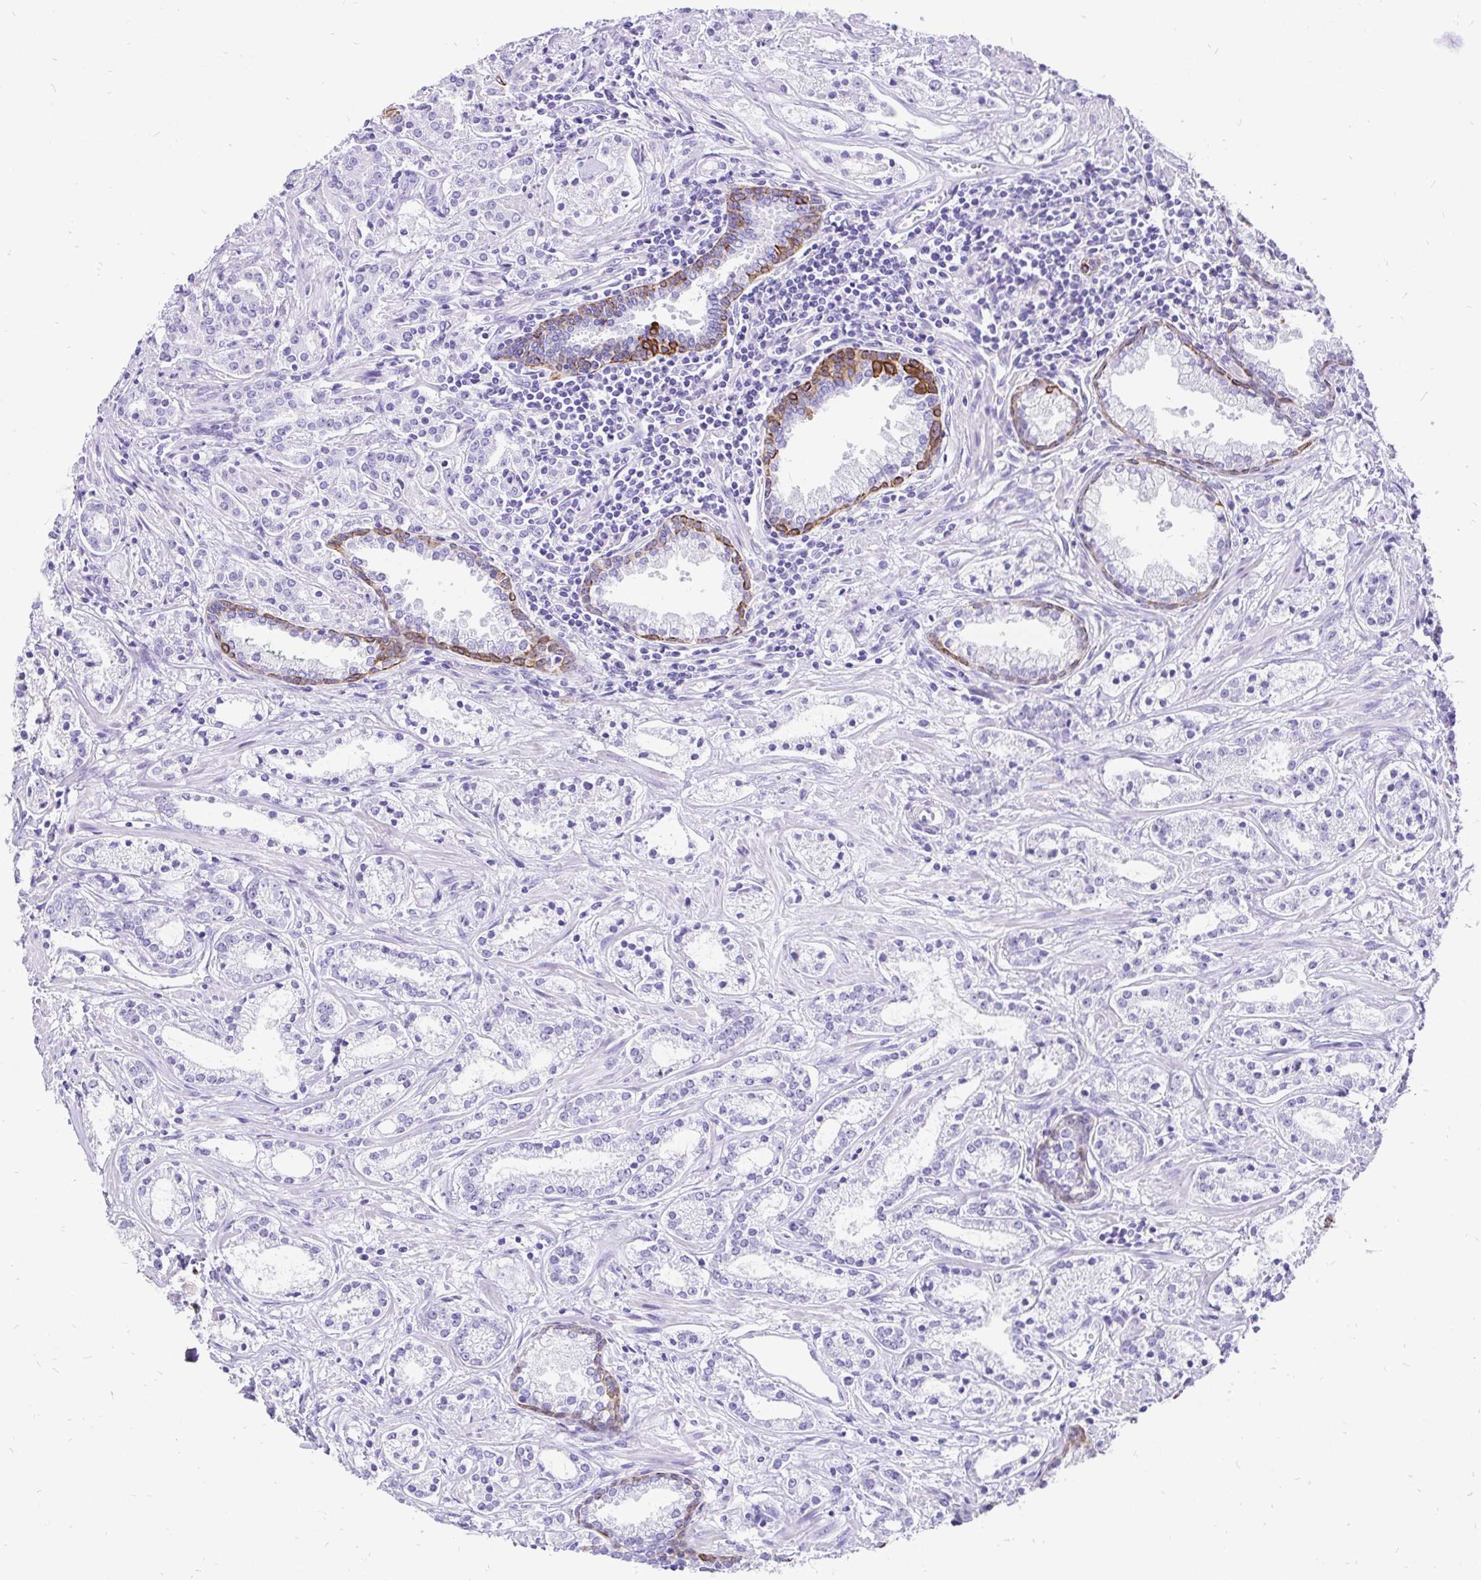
{"staining": {"intensity": "negative", "quantity": "none", "location": "none"}, "tissue": "prostate cancer", "cell_type": "Tumor cells", "image_type": "cancer", "snomed": [{"axis": "morphology", "description": "Adenocarcinoma, Medium grade"}, {"axis": "topography", "description": "Prostate"}], "caption": "IHC image of human prostate cancer (adenocarcinoma (medium-grade)) stained for a protein (brown), which shows no positivity in tumor cells. Nuclei are stained in blue.", "gene": "KRT13", "patient": {"sex": "male", "age": 57}}